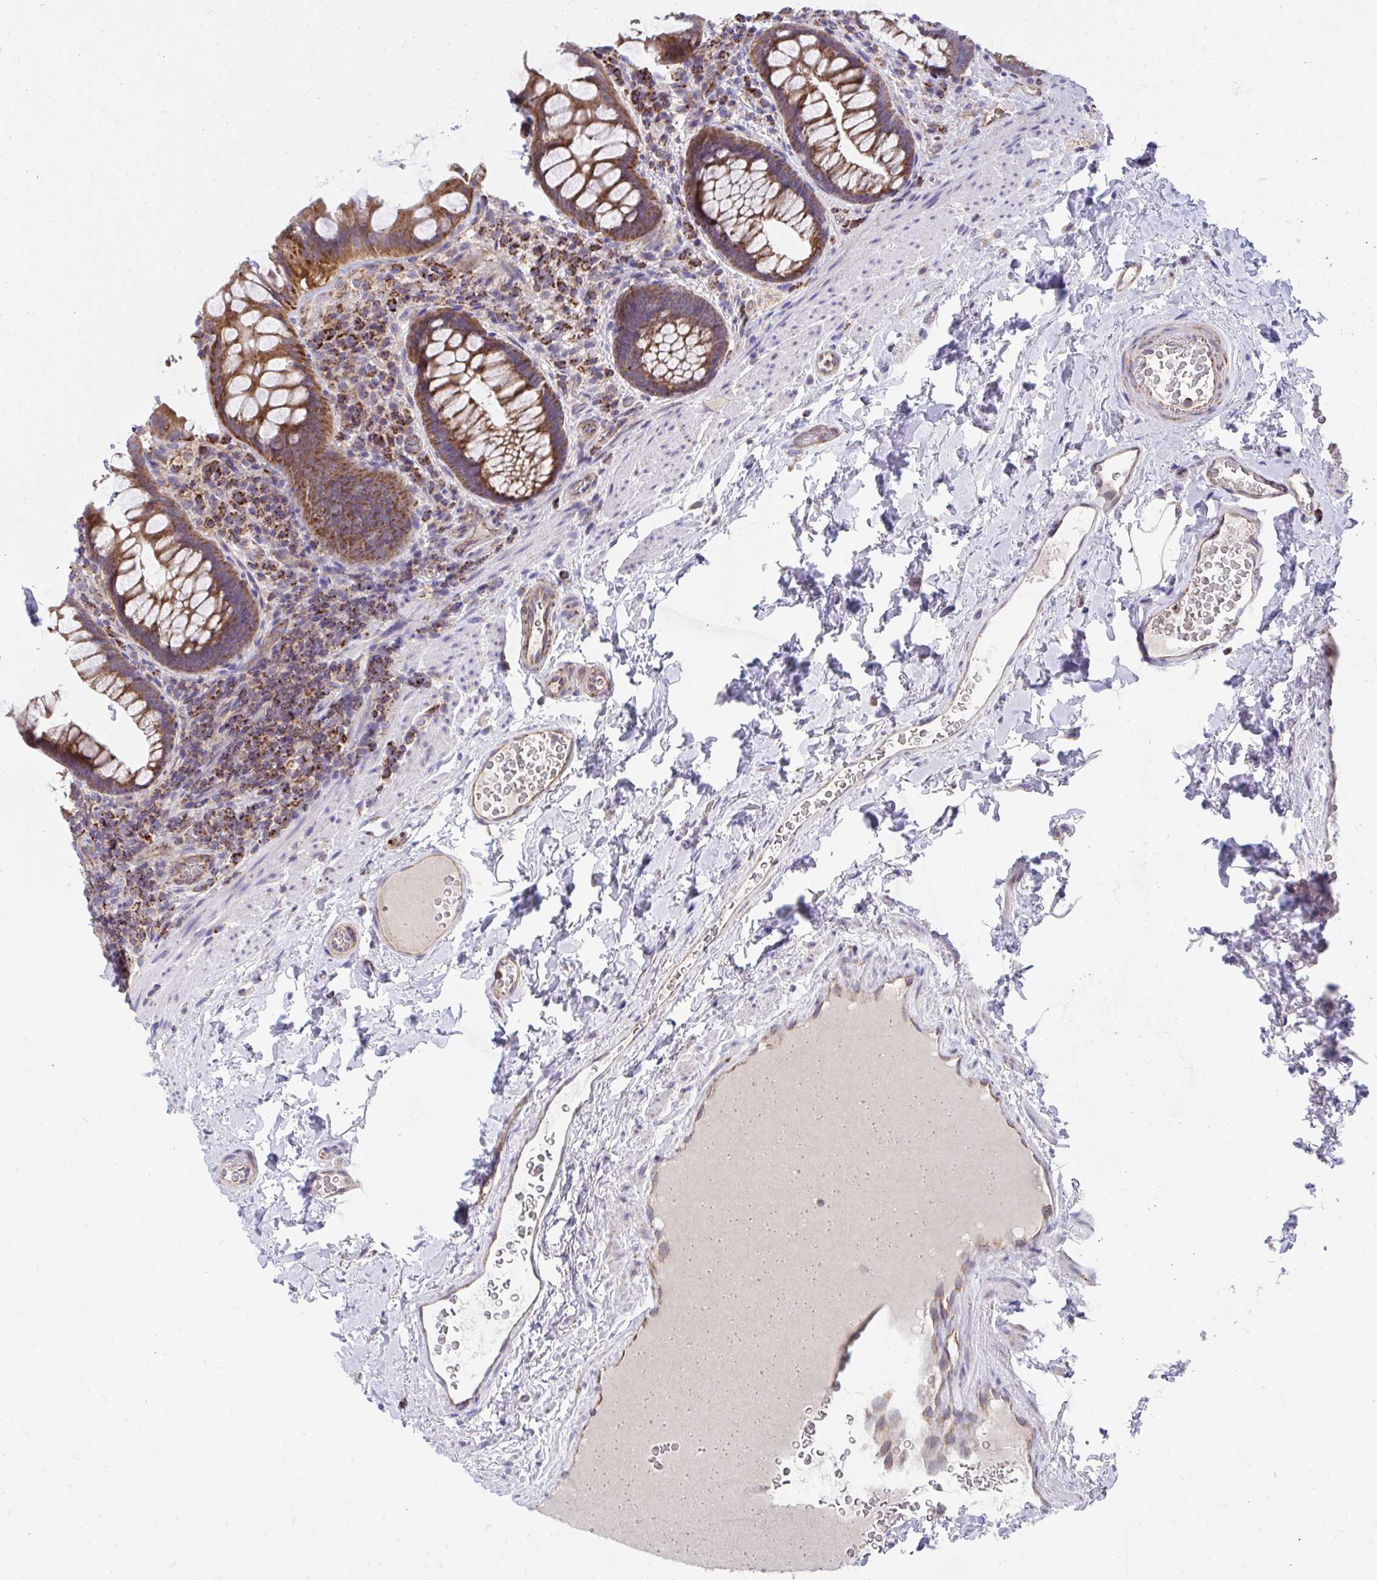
{"staining": {"intensity": "strong", "quantity": ">75%", "location": "cytoplasmic/membranous"}, "tissue": "rectum", "cell_type": "Glandular cells", "image_type": "normal", "snomed": [{"axis": "morphology", "description": "Normal tissue, NOS"}, {"axis": "topography", "description": "Rectum"}], "caption": "Immunohistochemistry (IHC) micrograph of unremarkable rectum: human rectum stained using IHC demonstrates high levels of strong protein expression localized specifically in the cytoplasmic/membranous of glandular cells, appearing as a cytoplasmic/membranous brown color.", "gene": "FHIP1B", "patient": {"sex": "female", "age": 69}}